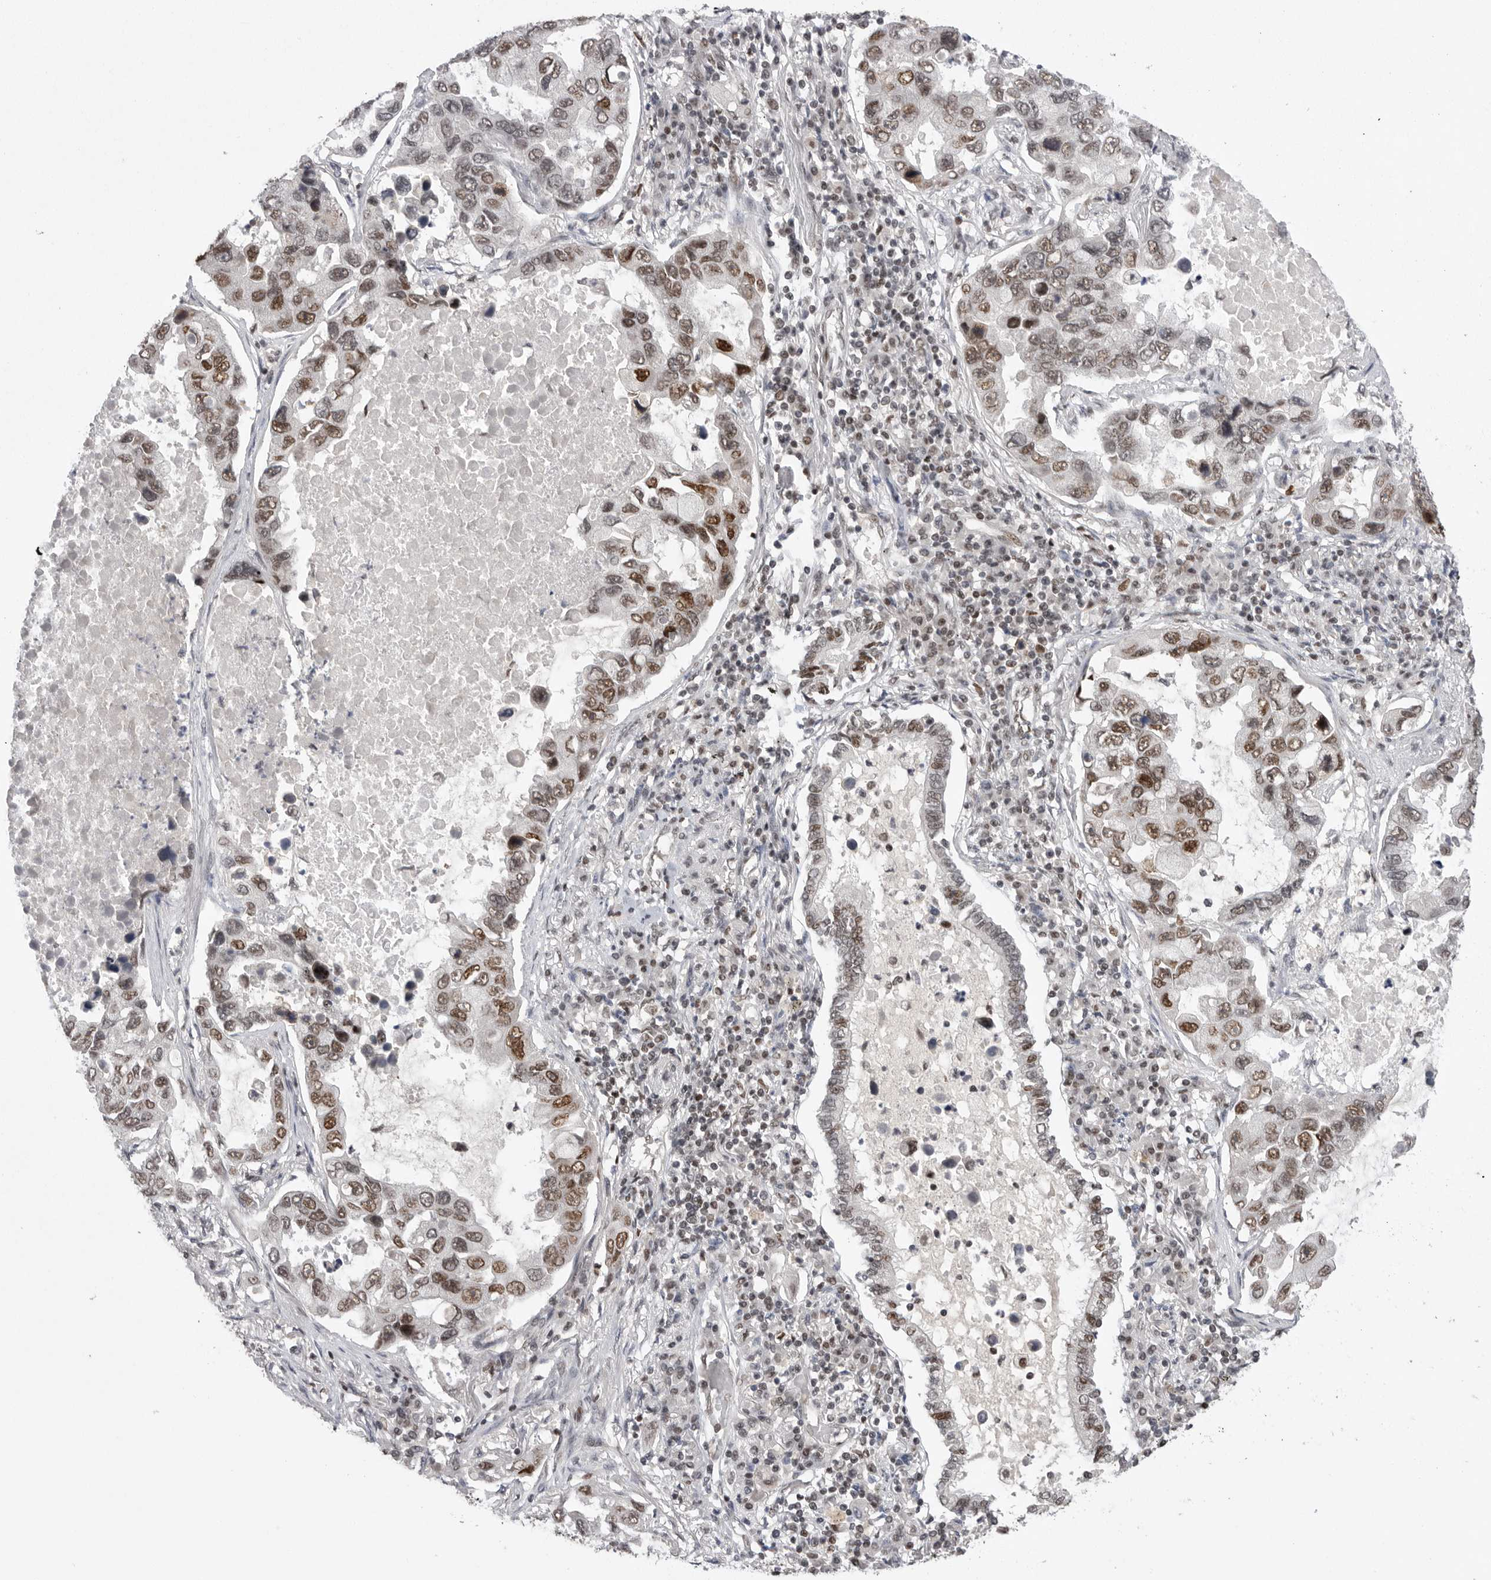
{"staining": {"intensity": "moderate", "quantity": ">75%", "location": "nuclear"}, "tissue": "lung cancer", "cell_type": "Tumor cells", "image_type": "cancer", "snomed": [{"axis": "morphology", "description": "Adenocarcinoma, NOS"}, {"axis": "topography", "description": "Lung"}], "caption": "Brown immunohistochemical staining in human lung cancer displays moderate nuclear positivity in about >75% of tumor cells.", "gene": "POU5F1", "patient": {"sex": "male", "age": 64}}